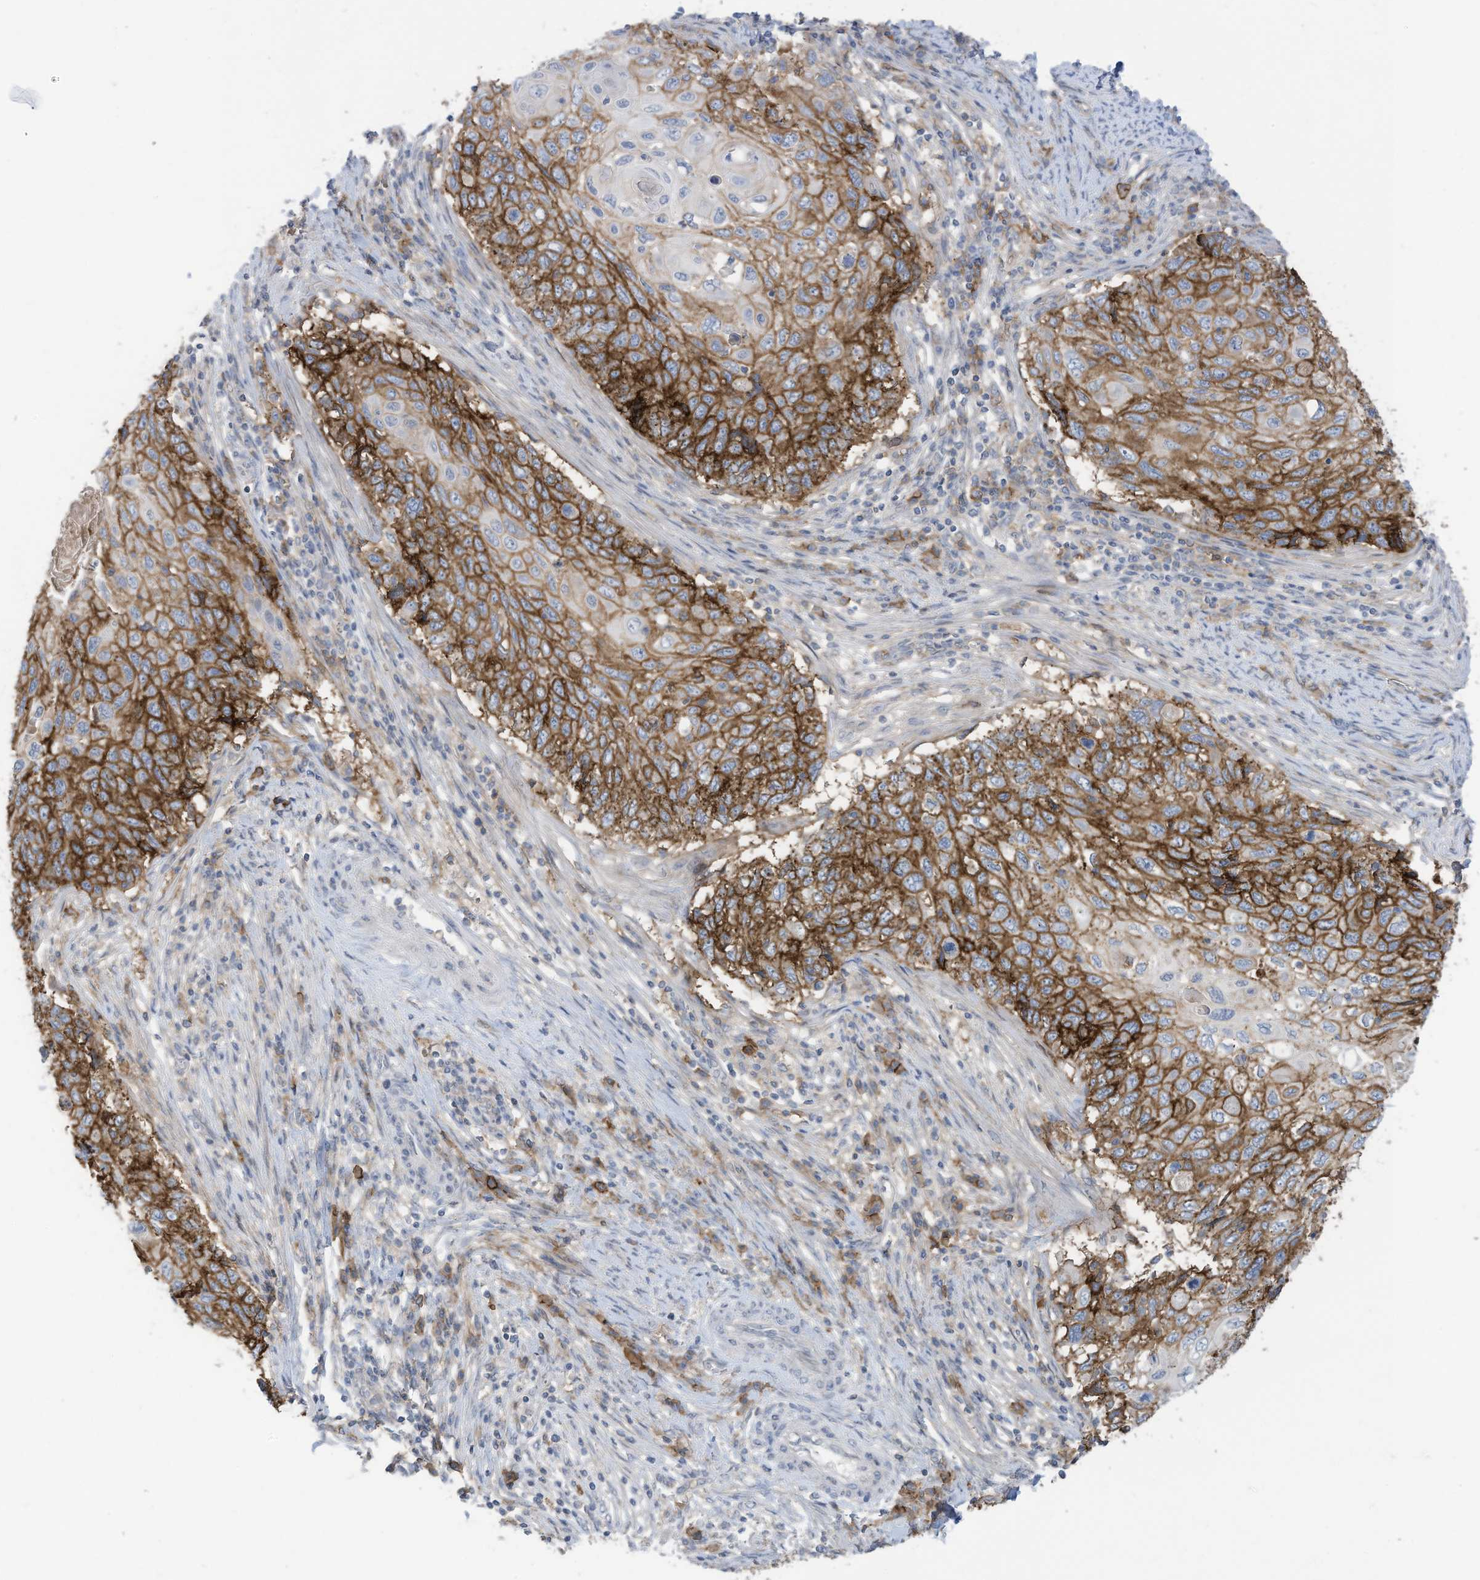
{"staining": {"intensity": "strong", "quantity": ">75%", "location": "cytoplasmic/membranous"}, "tissue": "cervical cancer", "cell_type": "Tumor cells", "image_type": "cancer", "snomed": [{"axis": "morphology", "description": "Squamous cell carcinoma, NOS"}, {"axis": "topography", "description": "Cervix"}], "caption": "Immunohistochemical staining of human cervical cancer (squamous cell carcinoma) exhibits high levels of strong cytoplasmic/membranous protein staining in about >75% of tumor cells.", "gene": "SLC1A5", "patient": {"sex": "female", "age": 70}}